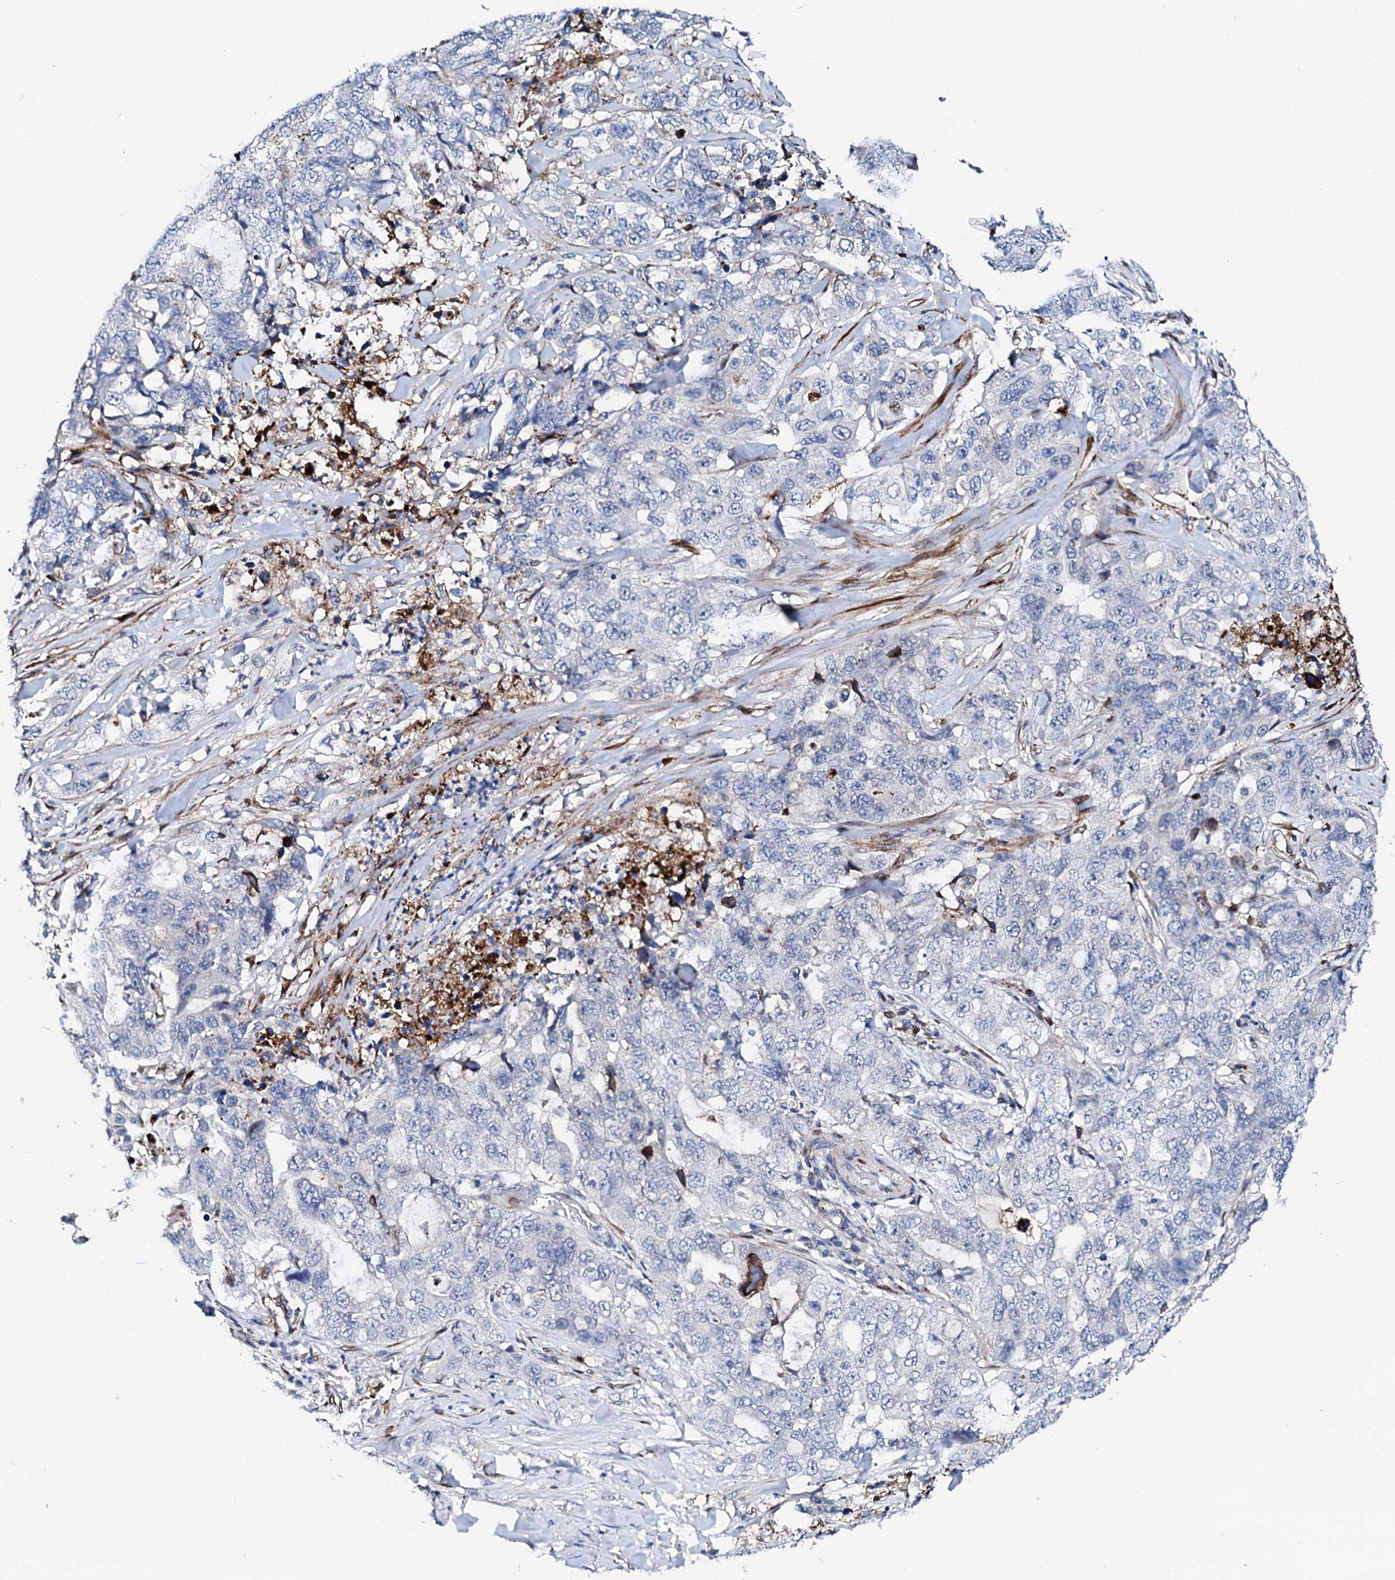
{"staining": {"intensity": "negative", "quantity": "none", "location": "none"}, "tissue": "lung cancer", "cell_type": "Tumor cells", "image_type": "cancer", "snomed": [{"axis": "morphology", "description": "Adenocarcinoma, NOS"}, {"axis": "topography", "description": "Lung"}], "caption": "Tumor cells are negative for brown protein staining in lung cancer (adenocarcinoma).", "gene": "MED13L", "patient": {"sex": "female", "age": 51}}